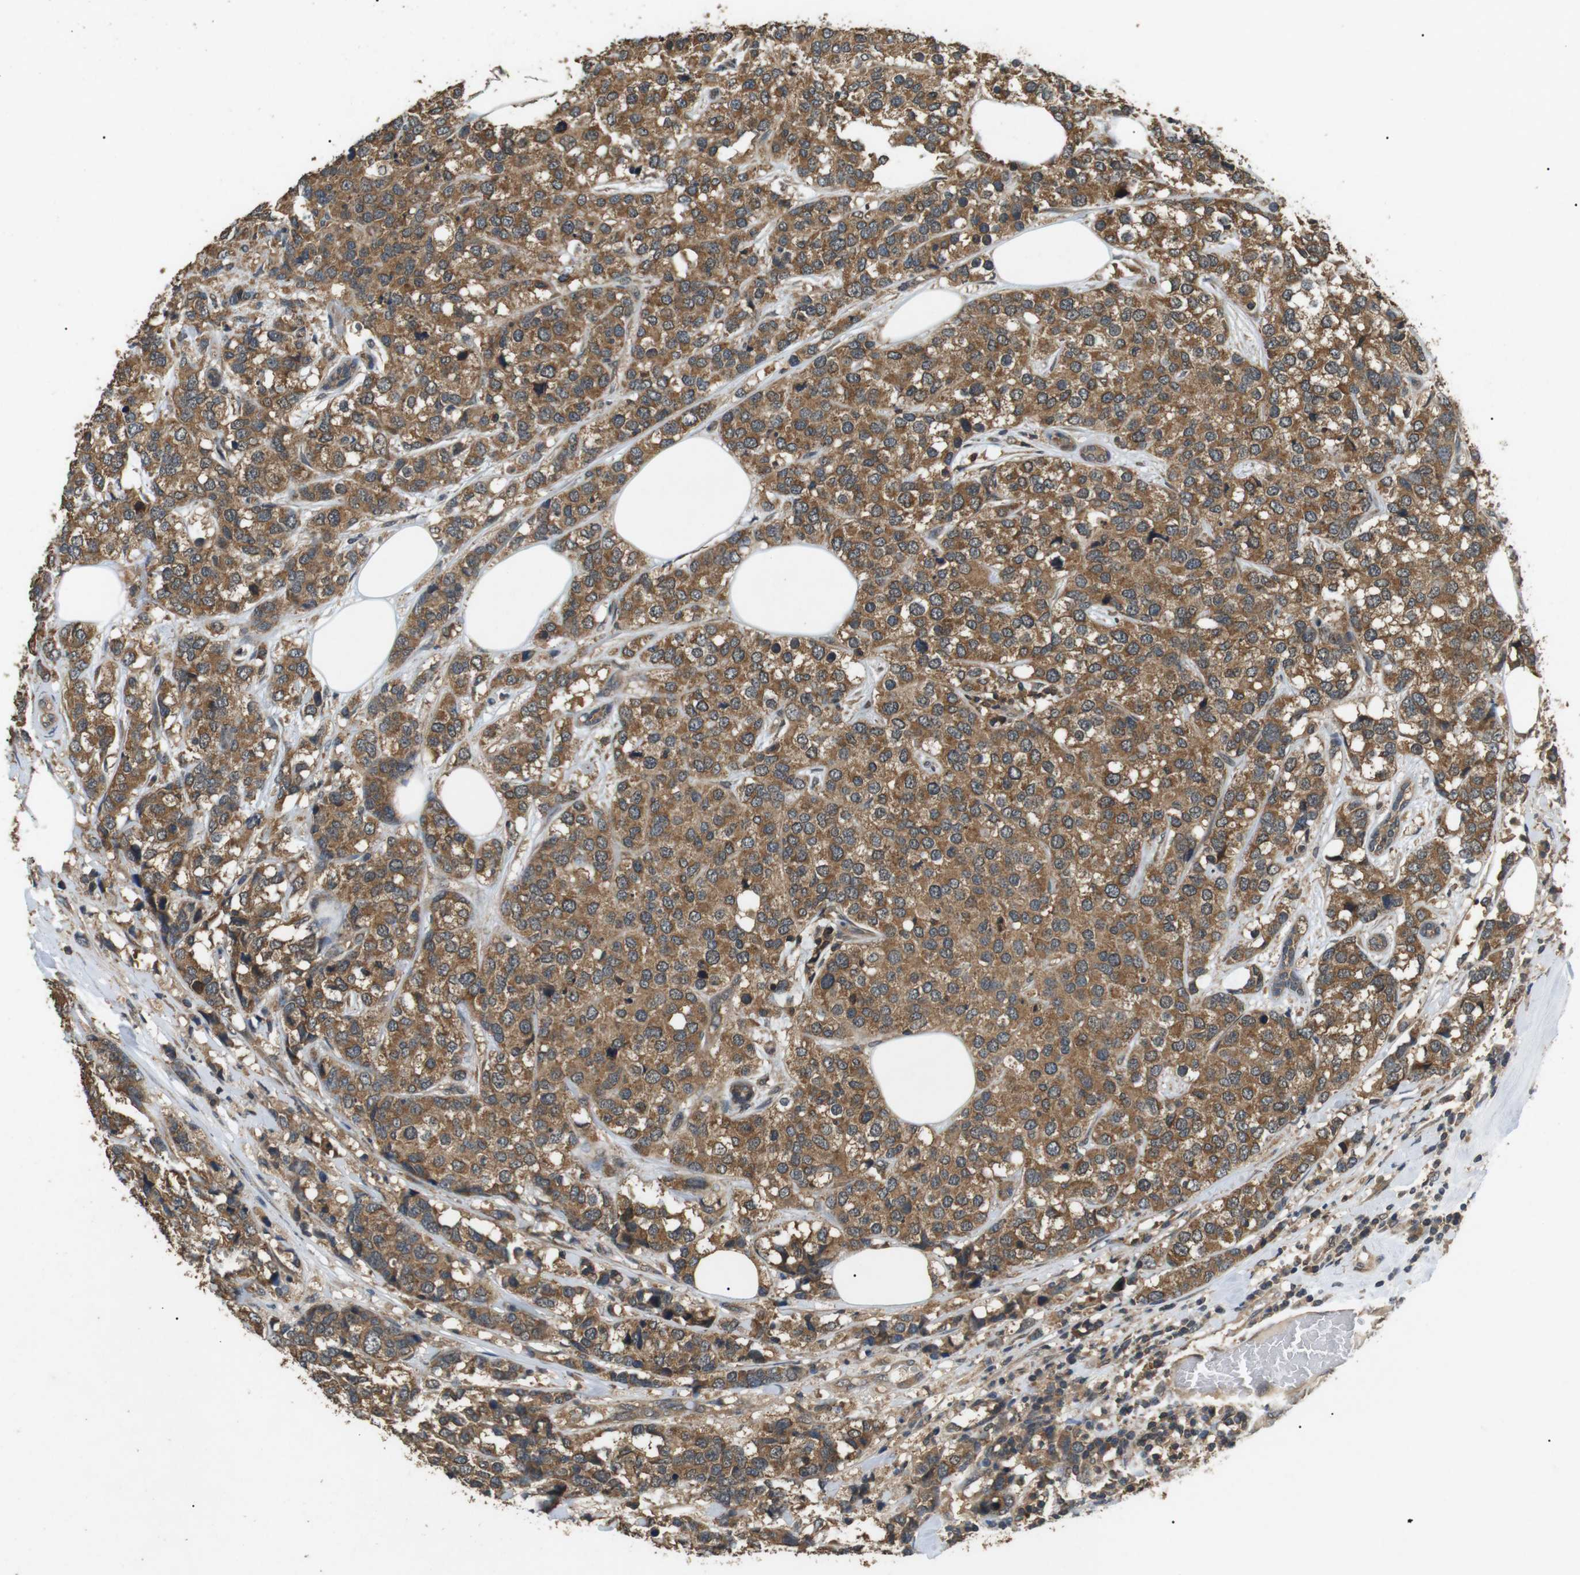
{"staining": {"intensity": "moderate", "quantity": ">75%", "location": "cytoplasmic/membranous"}, "tissue": "breast cancer", "cell_type": "Tumor cells", "image_type": "cancer", "snomed": [{"axis": "morphology", "description": "Lobular carcinoma"}, {"axis": "topography", "description": "Breast"}], "caption": "This image reveals immunohistochemistry (IHC) staining of breast cancer, with medium moderate cytoplasmic/membranous staining in approximately >75% of tumor cells.", "gene": "TBC1D15", "patient": {"sex": "female", "age": 59}}